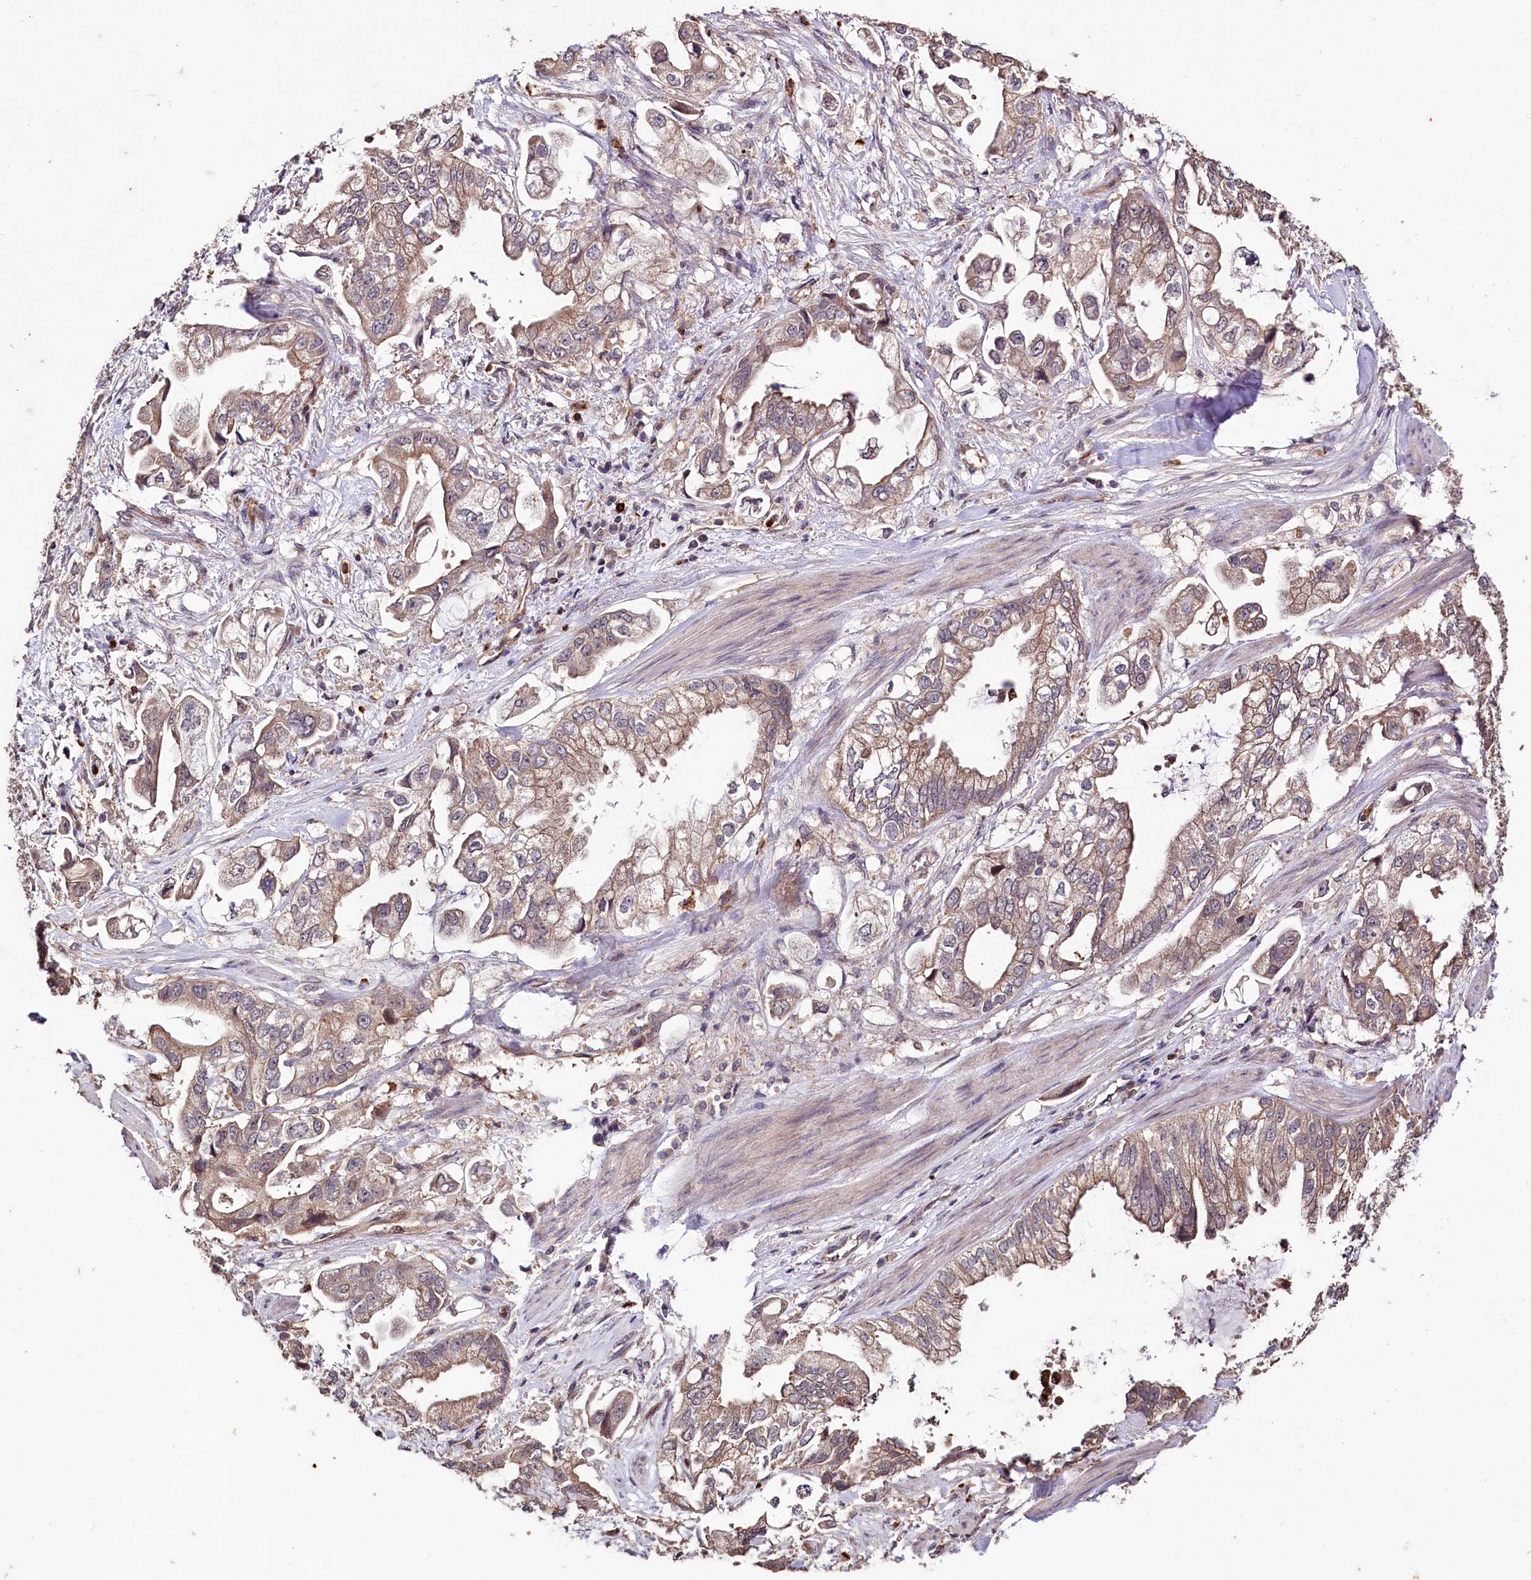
{"staining": {"intensity": "moderate", "quantity": "25%-75%", "location": "cytoplasmic/membranous"}, "tissue": "stomach cancer", "cell_type": "Tumor cells", "image_type": "cancer", "snomed": [{"axis": "morphology", "description": "Adenocarcinoma, NOS"}, {"axis": "topography", "description": "Stomach"}], "caption": "Protein staining by immunohistochemistry reveals moderate cytoplasmic/membranous positivity in approximately 25%-75% of tumor cells in stomach adenocarcinoma.", "gene": "KLRB1", "patient": {"sex": "male", "age": 62}}